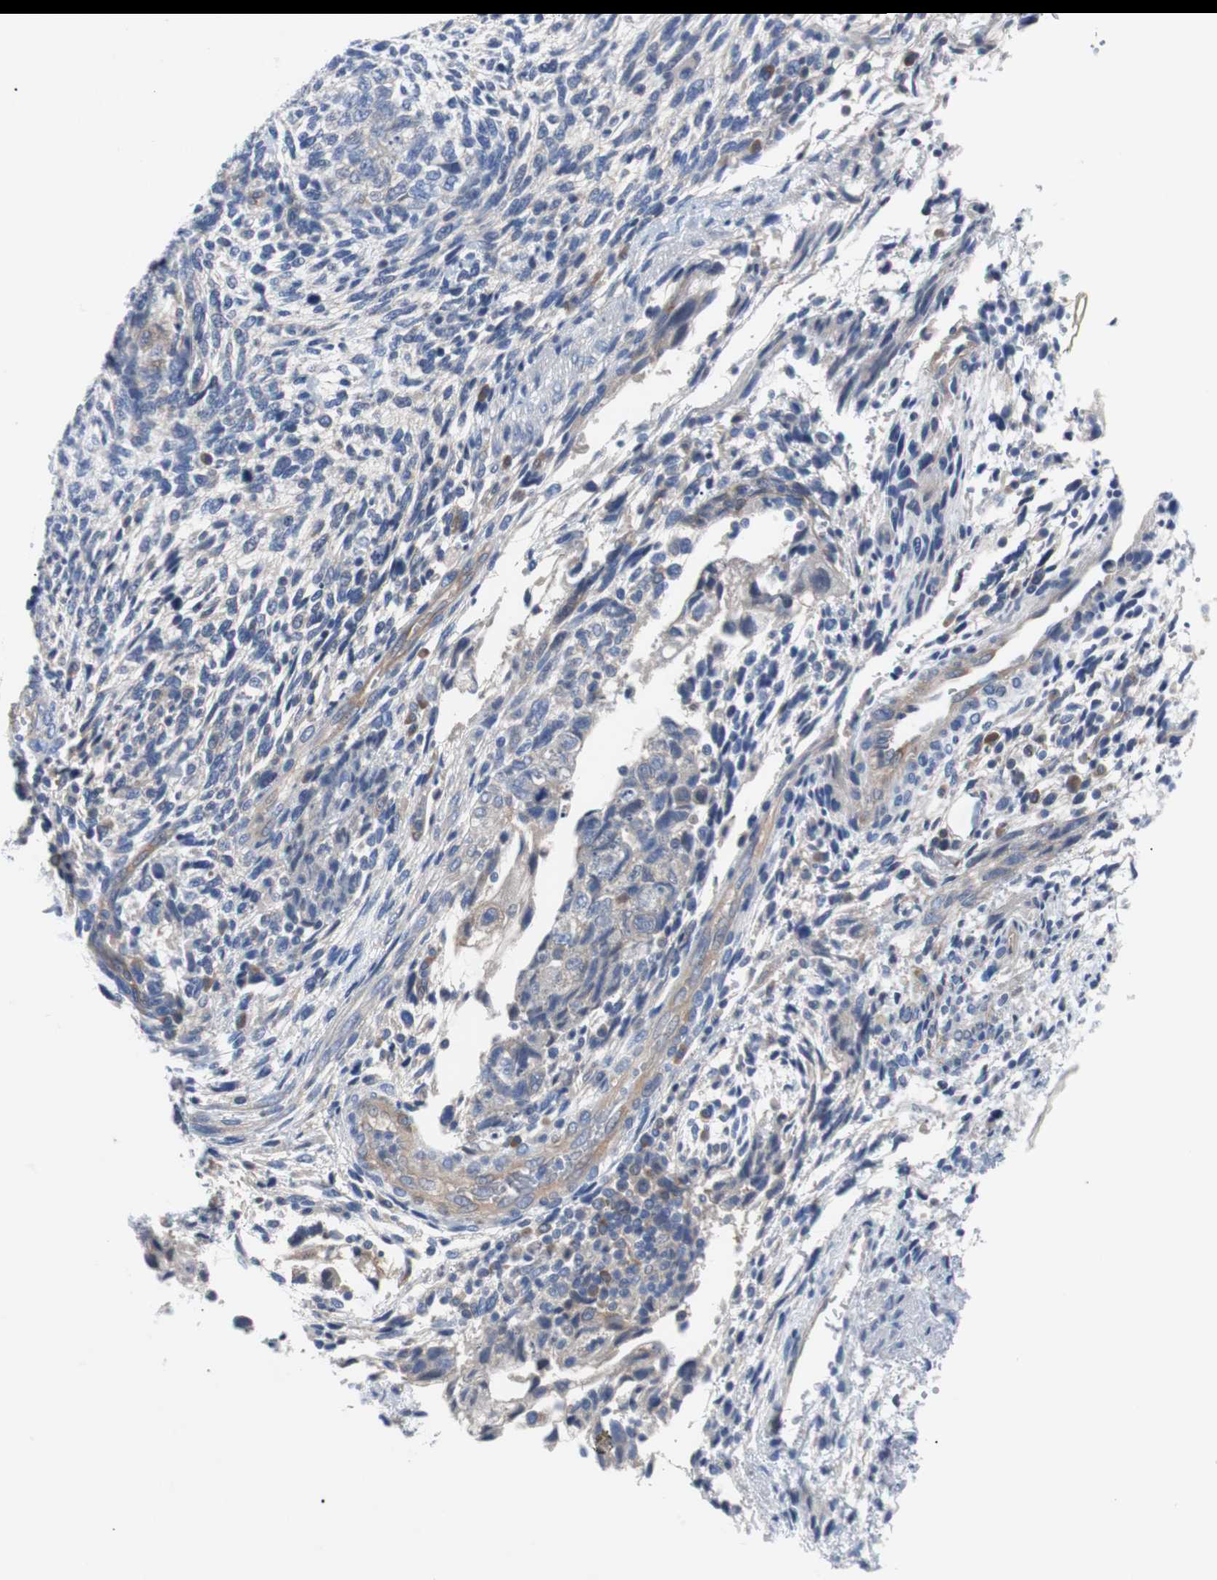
{"staining": {"intensity": "weak", "quantity": "25%-75%", "location": "cytoplasmic/membranous"}, "tissue": "testis cancer", "cell_type": "Tumor cells", "image_type": "cancer", "snomed": [{"axis": "morphology", "description": "Normal tissue, NOS"}, {"axis": "morphology", "description": "Carcinoma, Embryonal, NOS"}, {"axis": "topography", "description": "Testis"}], "caption": "The photomicrograph shows staining of testis cancer (embryonal carcinoma), revealing weak cytoplasmic/membranous protein positivity (brown color) within tumor cells. (IHC, brightfield microscopy, high magnification).", "gene": "EEF2K", "patient": {"sex": "male", "age": 36}}